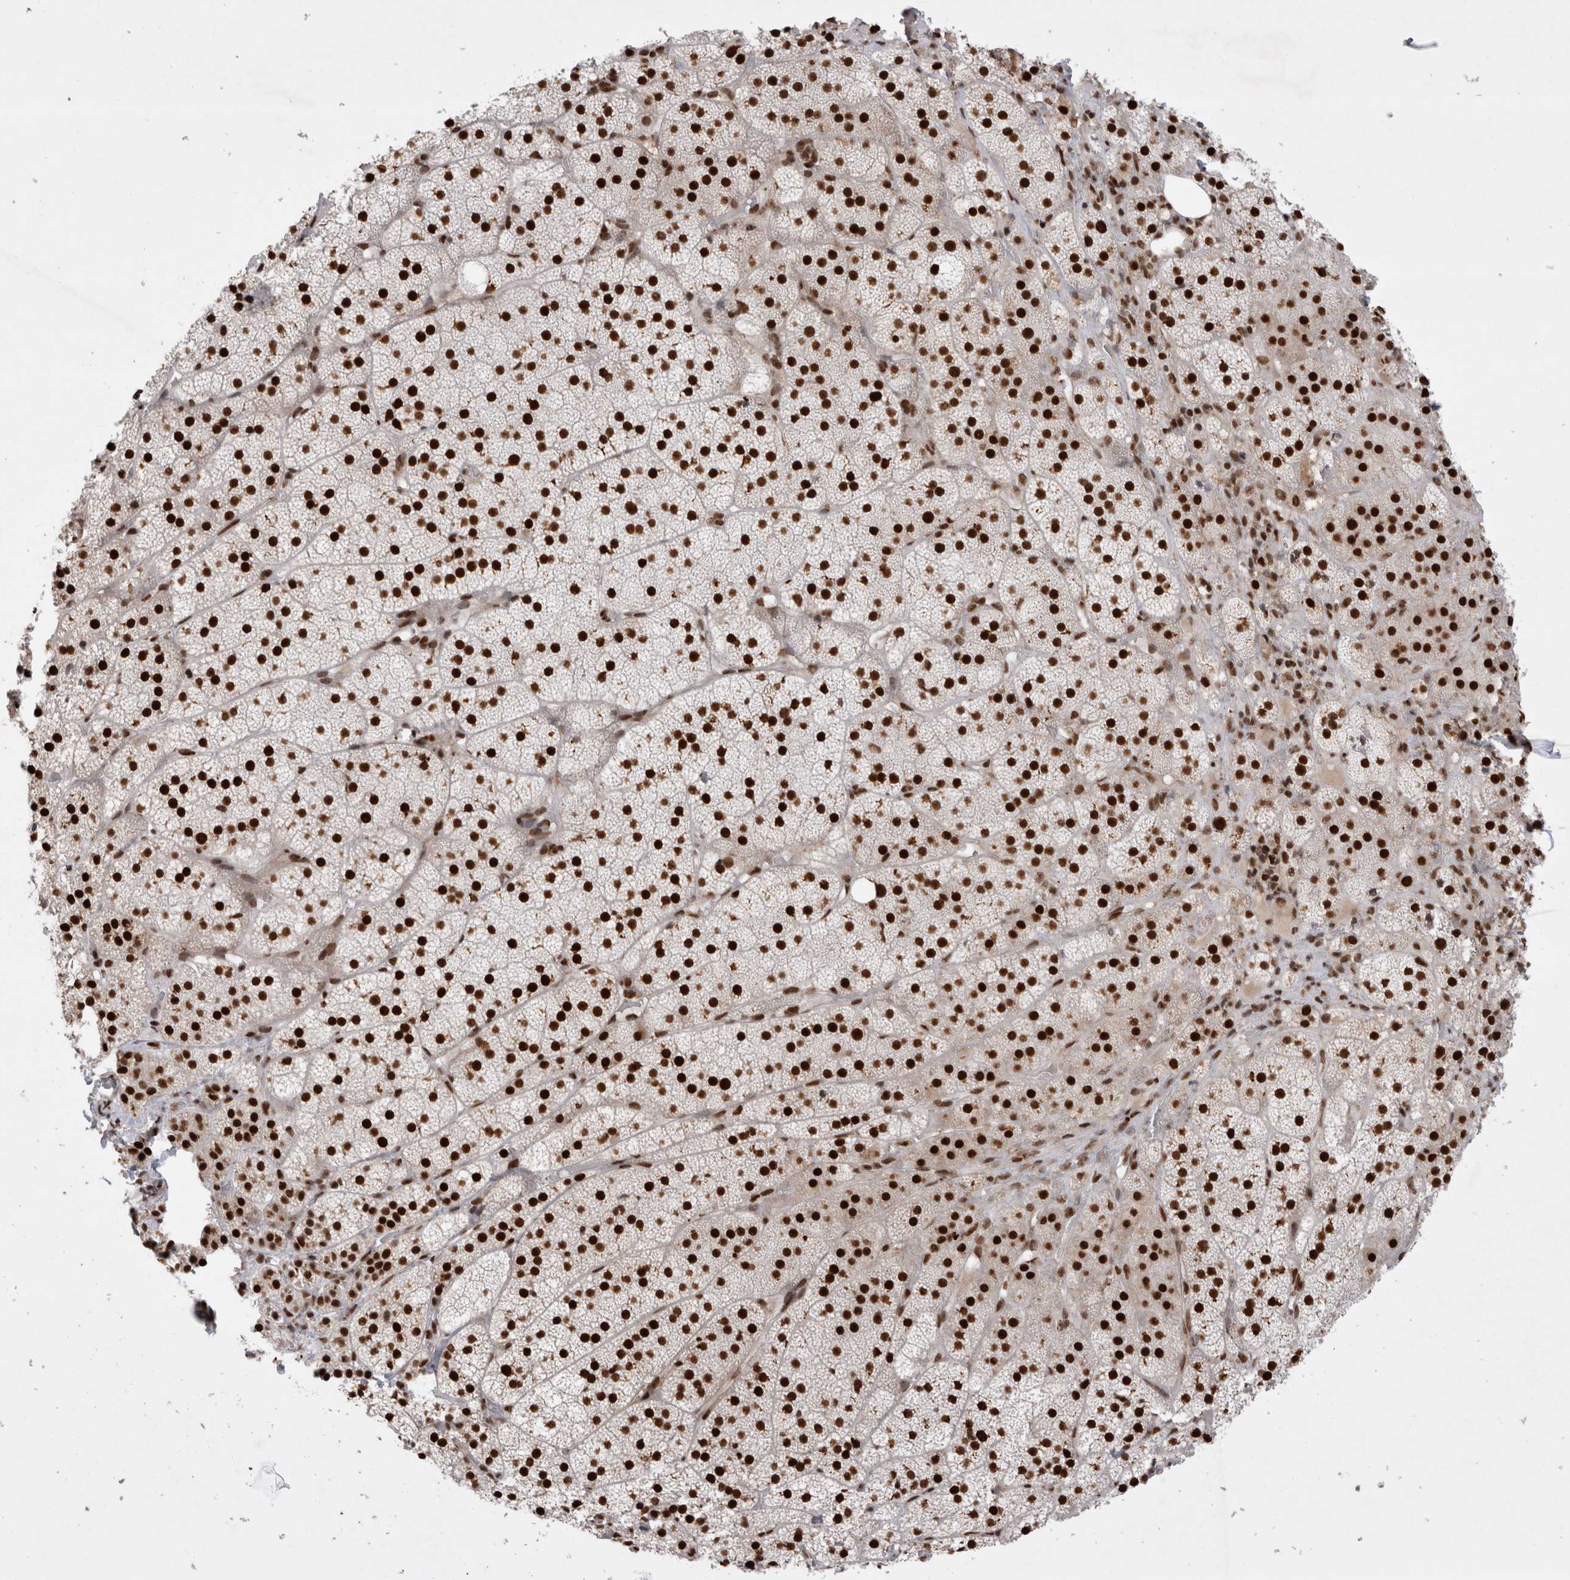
{"staining": {"intensity": "strong", "quantity": ">75%", "location": "nuclear"}, "tissue": "adrenal gland", "cell_type": "Glandular cells", "image_type": "normal", "snomed": [{"axis": "morphology", "description": "Normal tissue, NOS"}, {"axis": "topography", "description": "Adrenal gland"}], "caption": "Immunohistochemistry (IHC) (DAB (3,3'-diaminobenzidine)) staining of benign human adrenal gland reveals strong nuclear protein expression in approximately >75% of glandular cells.", "gene": "EYA2", "patient": {"sex": "female", "age": 44}}